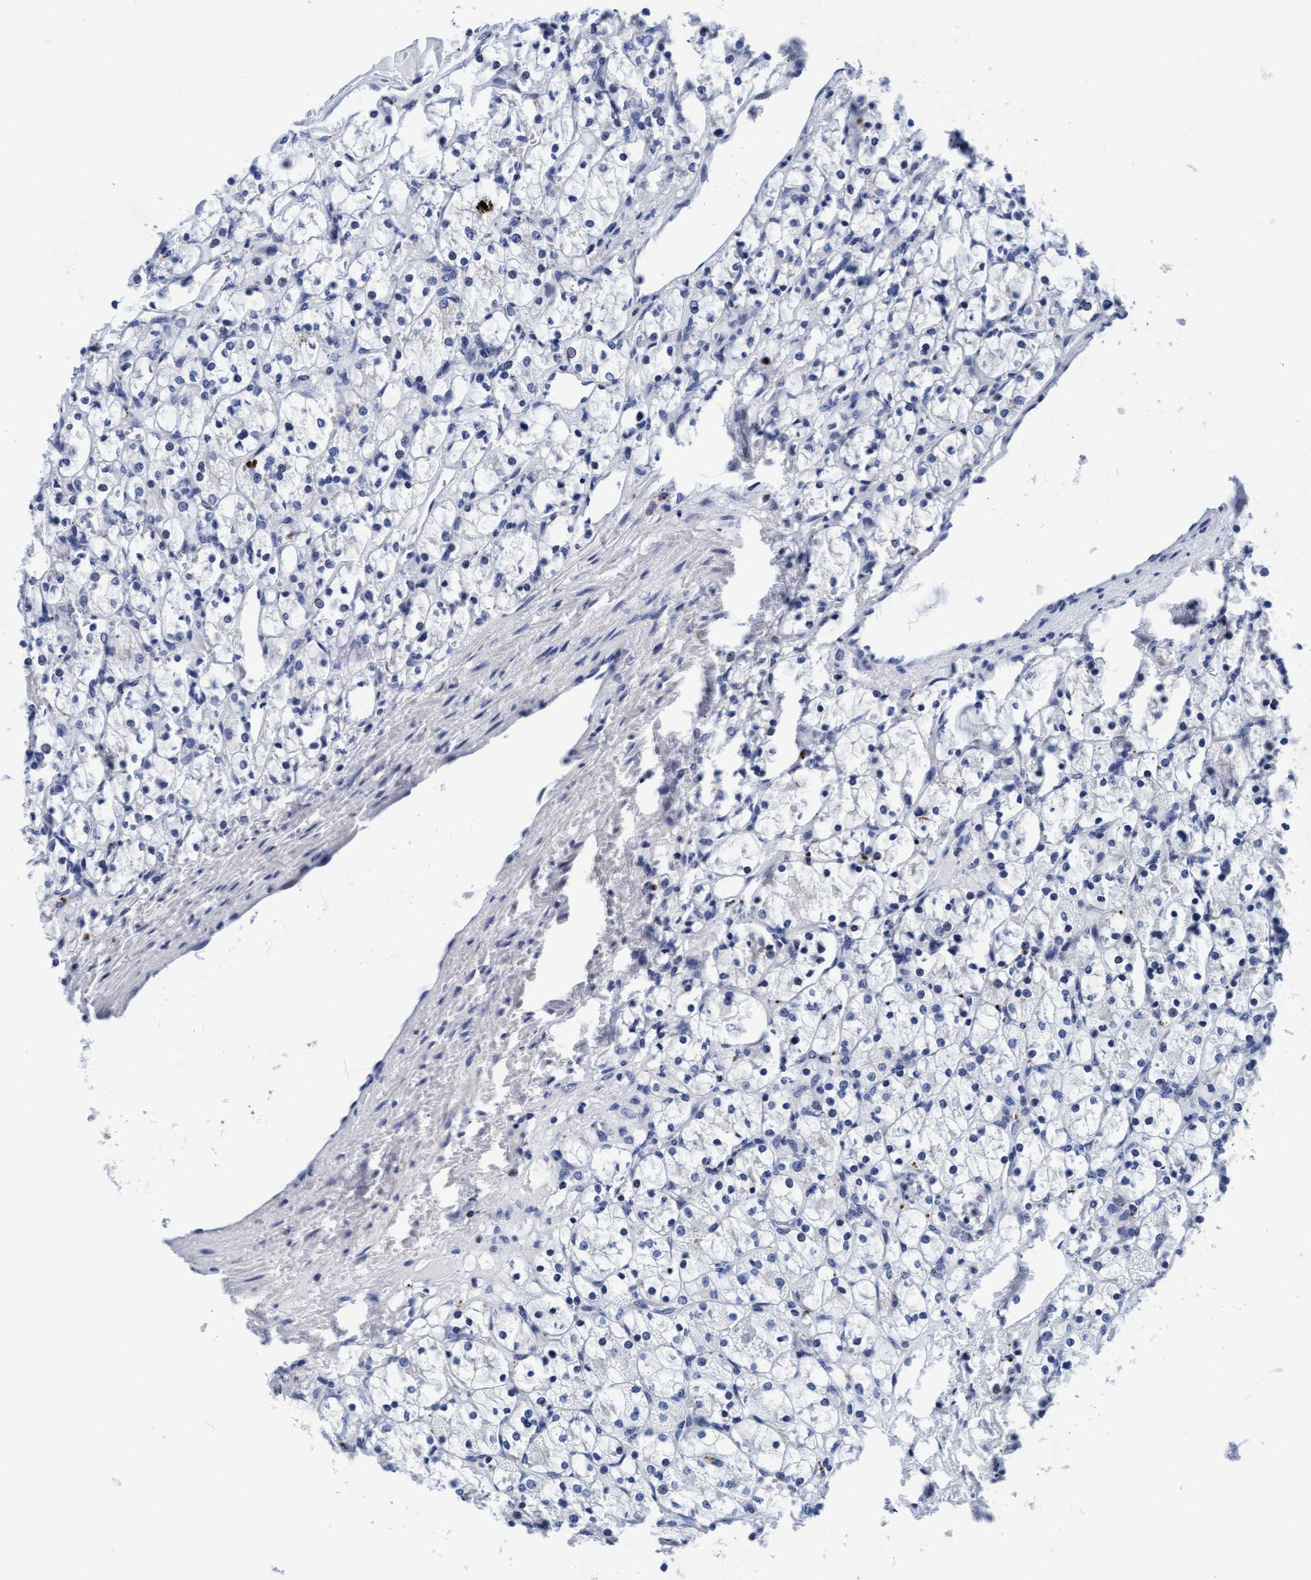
{"staining": {"intensity": "negative", "quantity": "none", "location": "none"}, "tissue": "renal cancer", "cell_type": "Tumor cells", "image_type": "cancer", "snomed": [{"axis": "morphology", "description": "Adenocarcinoma, NOS"}, {"axis": "topography", "description": "Kidney"}], "caption": "Immunohistochemistry (IHC) of renal adenocarcinoma exhibits no expression in tumor cells.", "gene": "ARSG", "patient": {"sex": "female", "age": 69}}